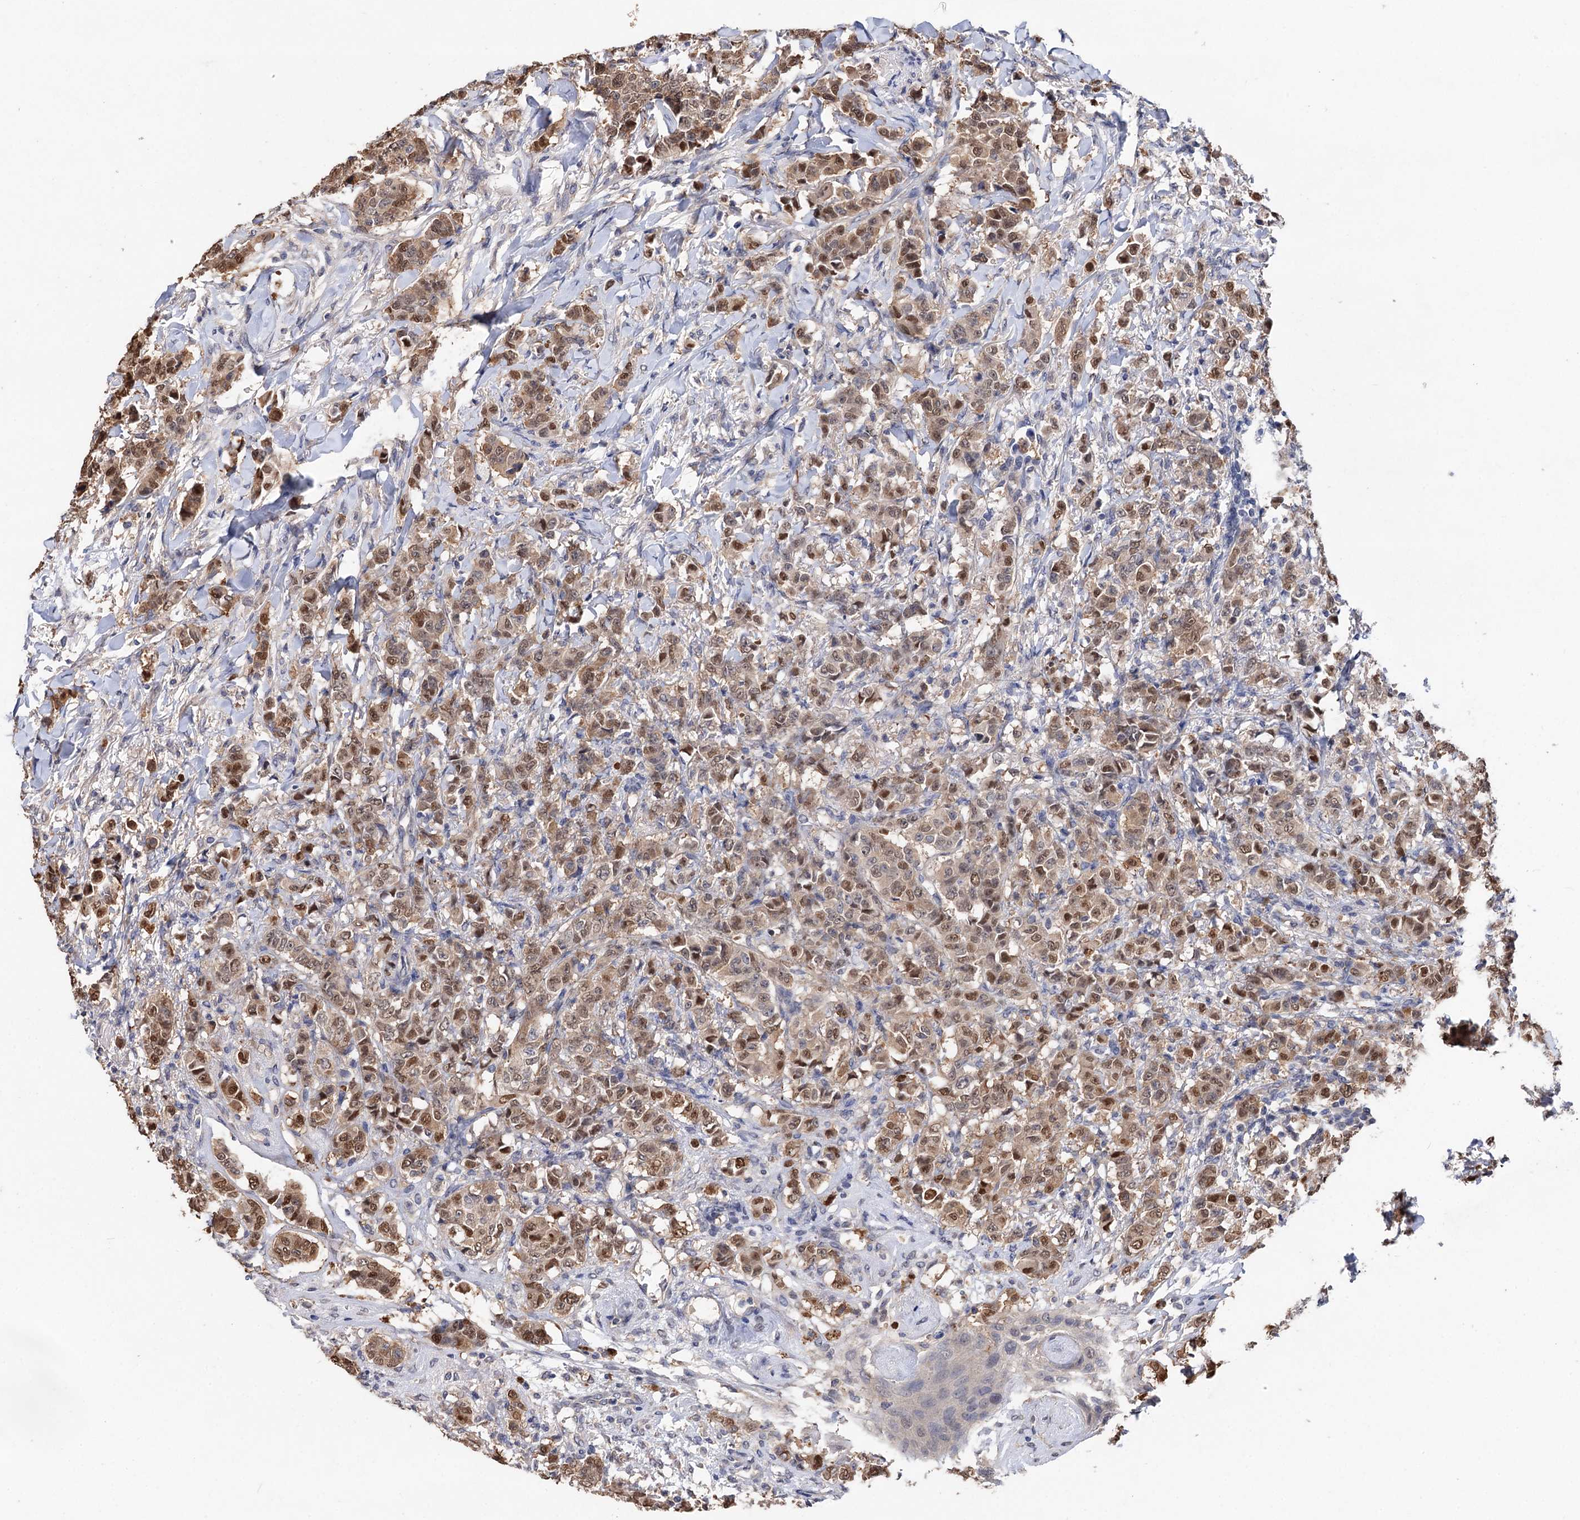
{"staining": {"intensity": "moderate", "quantity": ">75%", "location": "cytoplasmic/membranous,nuclear"}, "tissue": "breast cancer", "cell_type": "Tumor cells", "image_type": "cancer", "snomed": [{"axis": "morphology", "description": "Duct carcinoma"}, {"axis": "topography", "description": "Breast"}], "caption": "High-magnification brightfield microscopy of infiltrating ductal carcinoma (breast) stained with DAB (brown) and counterstained with hematoxylin (blue). tumor cells exhibit moderate cytoplasmic/membranous and nuclear expression is appreciated in approximately>75% of cells.", "gene": "NUDCD2", "patient": {"sex": "female", "age": 40}}